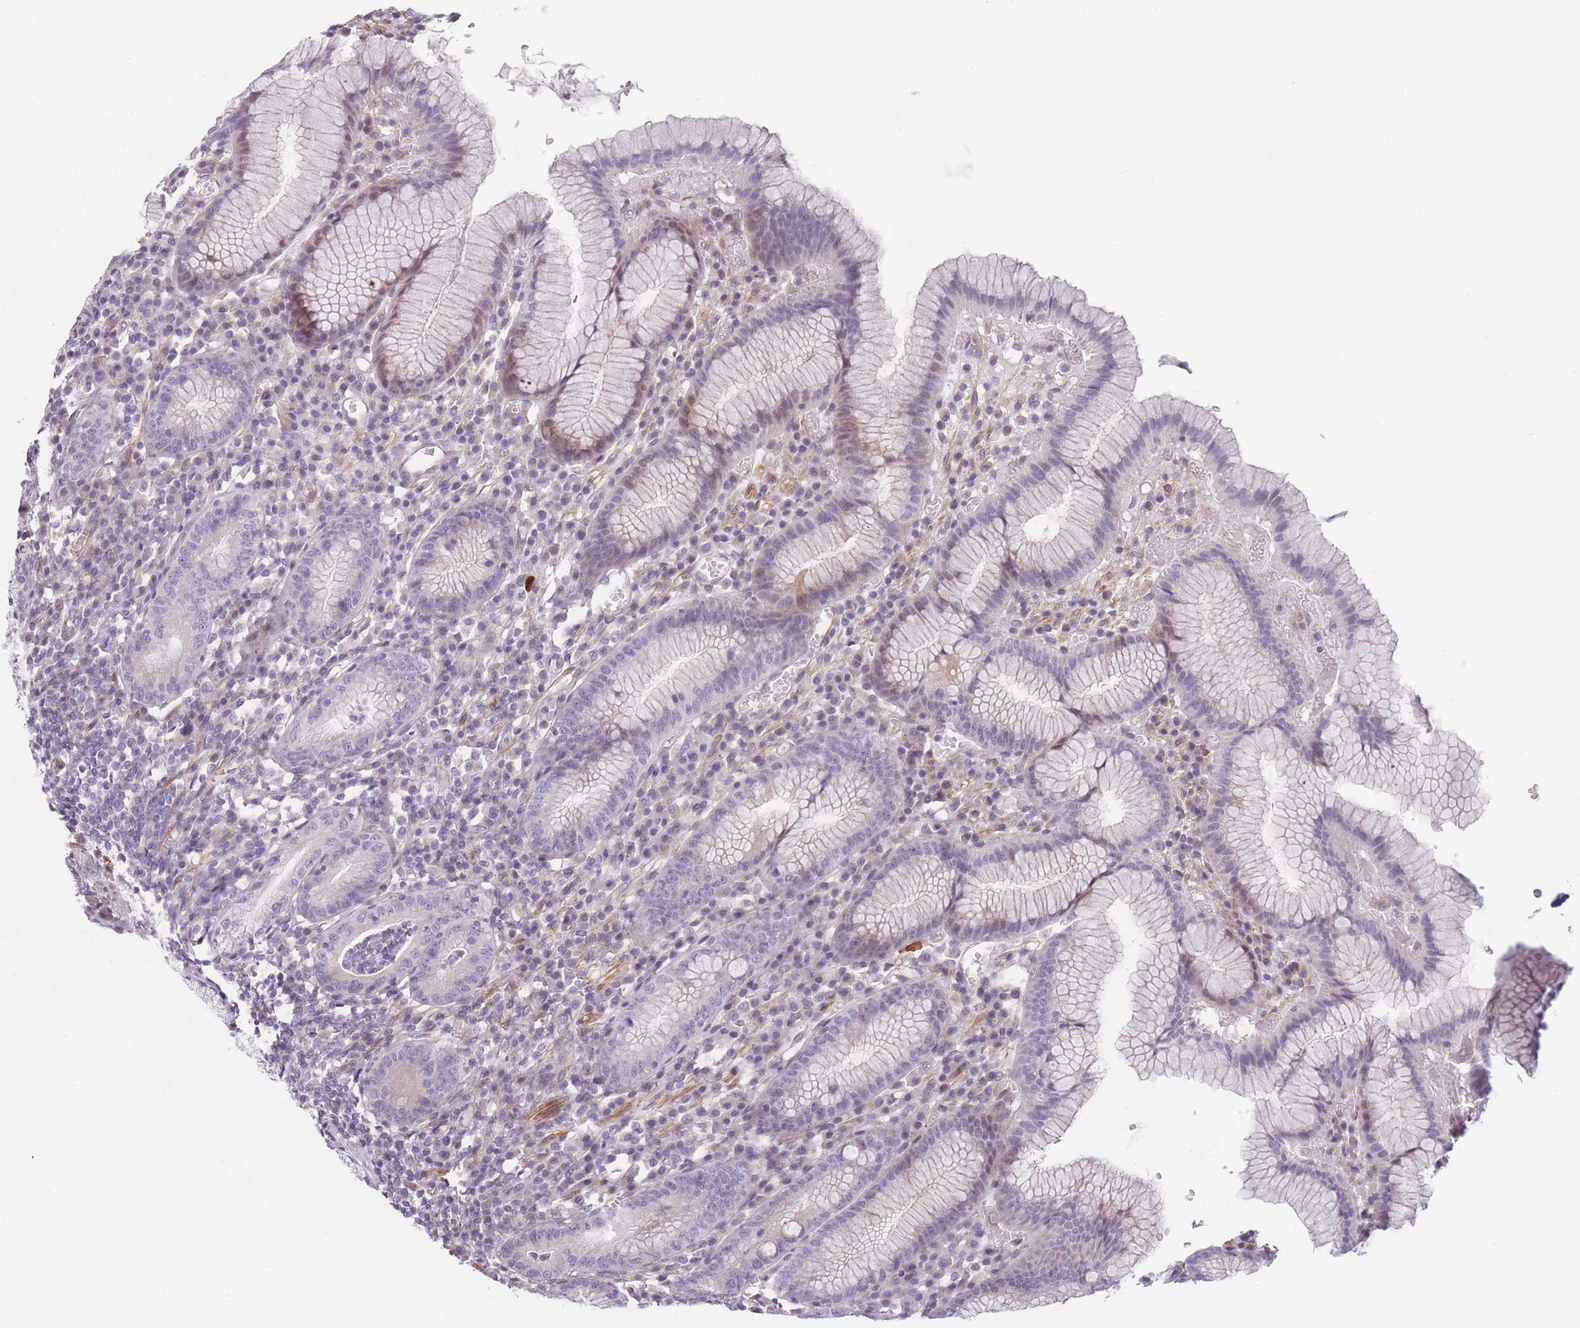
{"staining": {"intensity": "weak", "quantity": "<25%", "location": "cytoplasmic/membranous"}, "tissue": "stomach", "cell_type": "Glandular cells", "image_type": "normal", "snomed": [{"axis": "morphology", "description": "Normal tissue, NOS"}, {"axis": "topography", "description": "Stomach"}], "caption": "Immunohistochemical staining of benign human stomach exhibits no significant expression in glandular cells. The staining was performed using DAB (3,3'-diaminobenzidine) to visualize the protein expression in brown, while the nuclei were stained in blue with hematoxylin (Magnification: 20x).", "gene": "SLC7A6", "patient": {"sex": "male", "age": 55}}